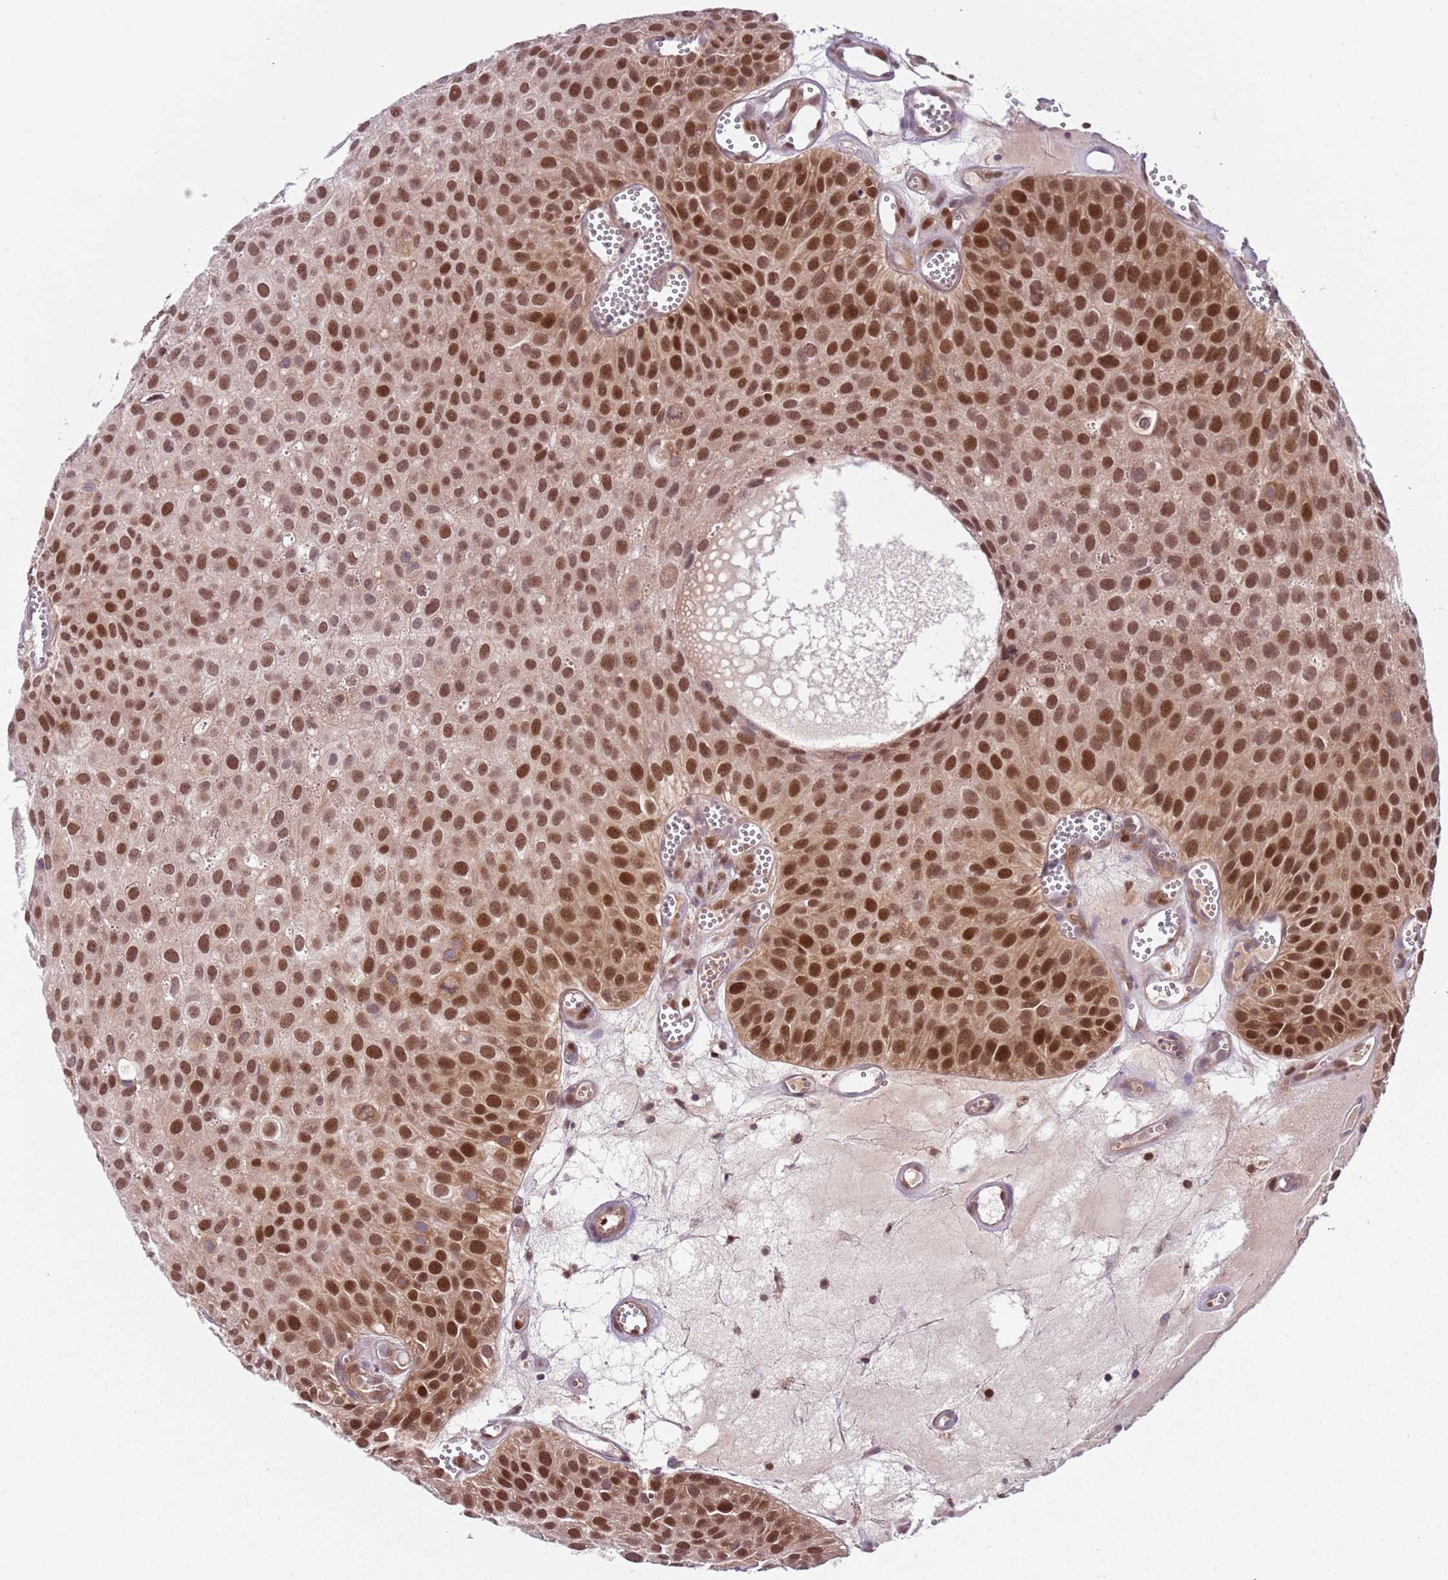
{"staining": {"intensity": "strong", "quantity": ">75%", "location": "nuclear"}, "tissue": "urothelial cancer", "cell_type": "Tumor cells", "image_type": "cancer", "snomed": [{"axis": "morphology", "description": "Urothelial carcinoma, Low grade"}, {"axis": "topography", "description": "Urinary bladder"}], "caption": "A brown stain shows strong nuclear positivity of a protein in urothelial cancer tumor cells.", "gene": "RMND5B", "patient": {"sex": "male", "age": 88}}